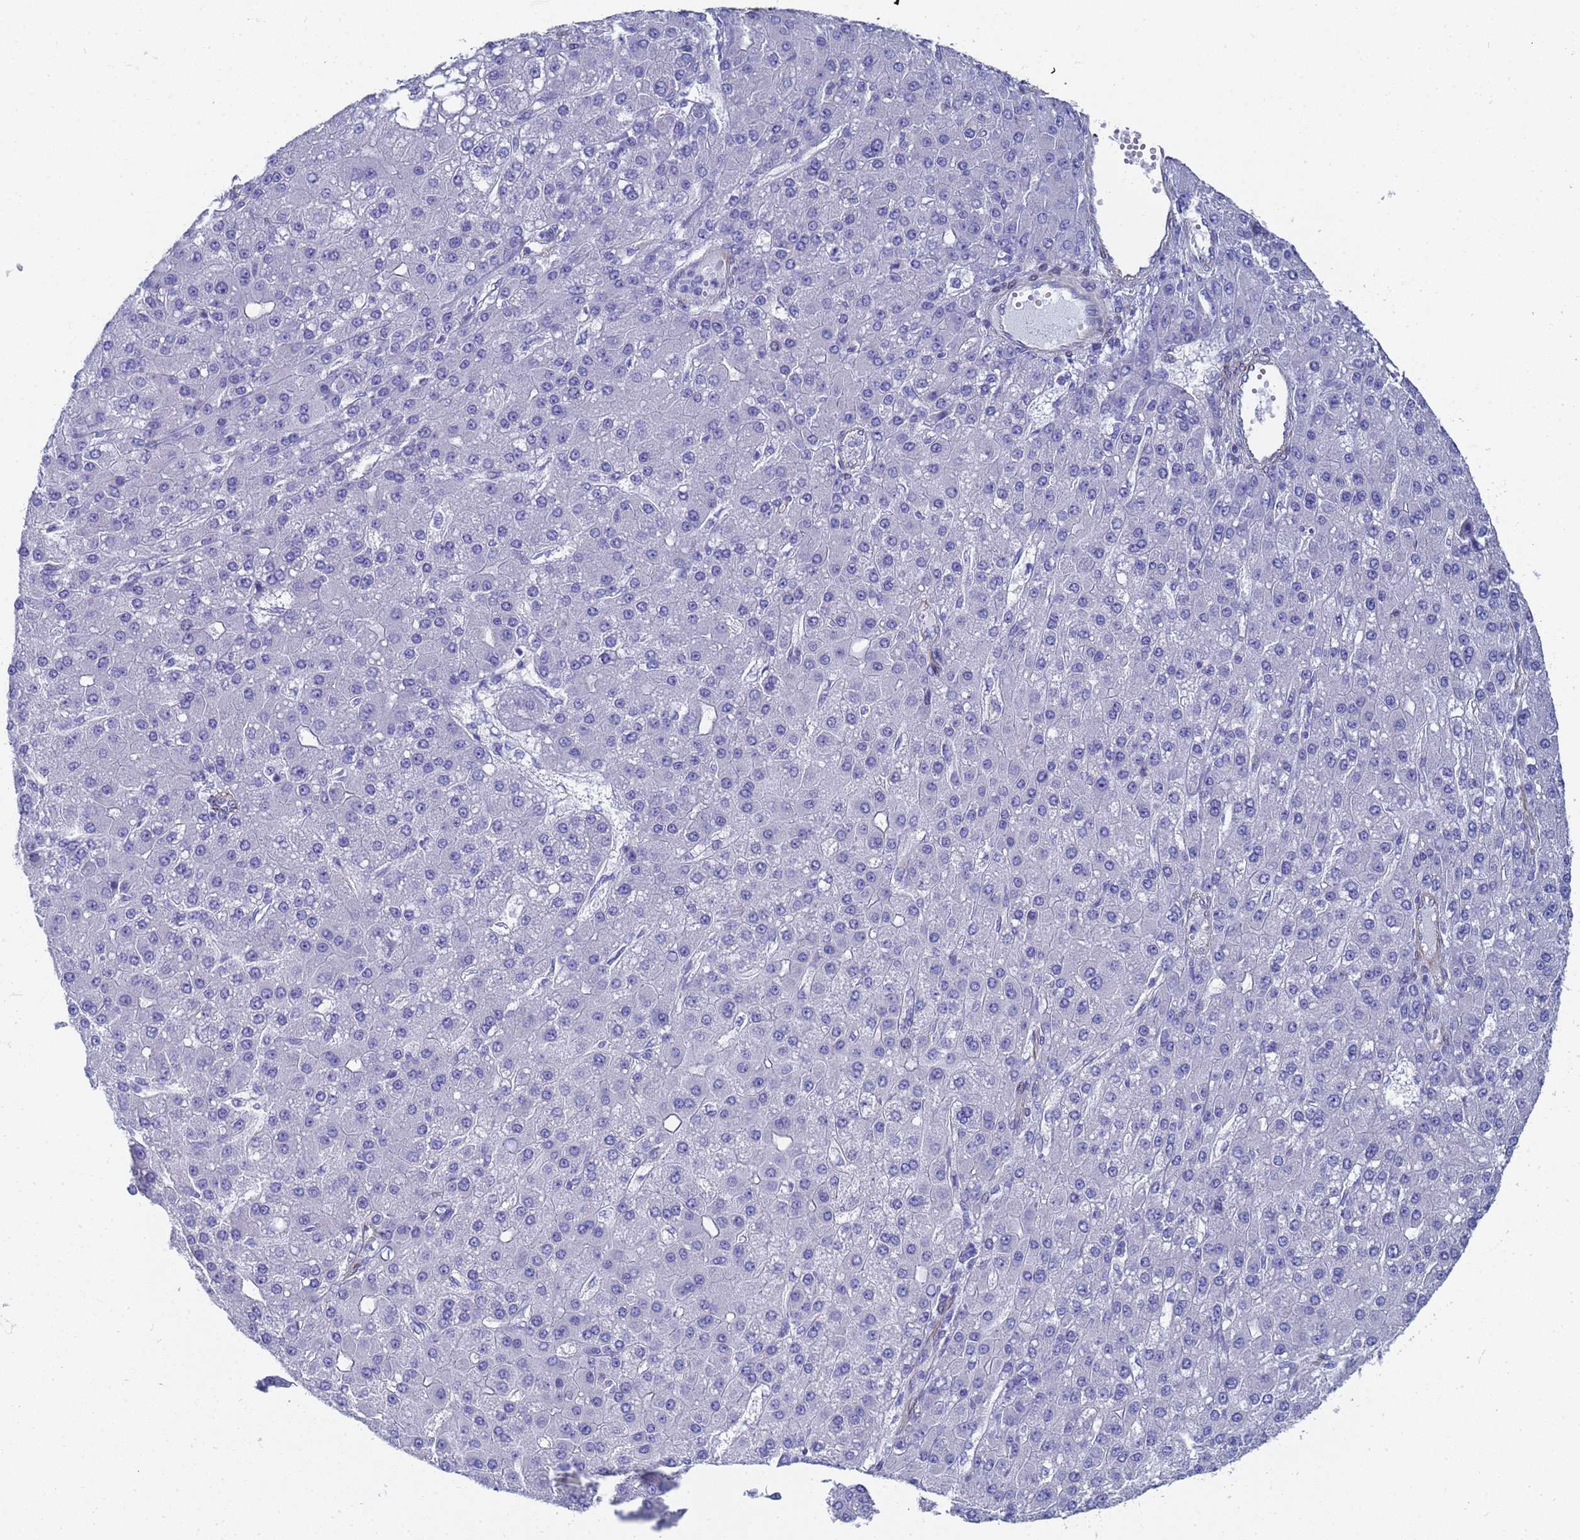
{"staining": {"intensity": "negative", "quantity": "none", "location": "none"}, "tissue": "liver cancer", "cell_type": "Tumor cells", "image_type": "cancer", "snomed": [{"axis": "morphology", "description": "Carcinoma, Hepatocellular, NOS"}, {"axis": "topography", "description": "Liver"}], "caption": "Micrograph shows no significant protein staining in tumor cells of liver cancer.", "gene": "TUBB1", "patient": {"sex": "male", "age": 67}}